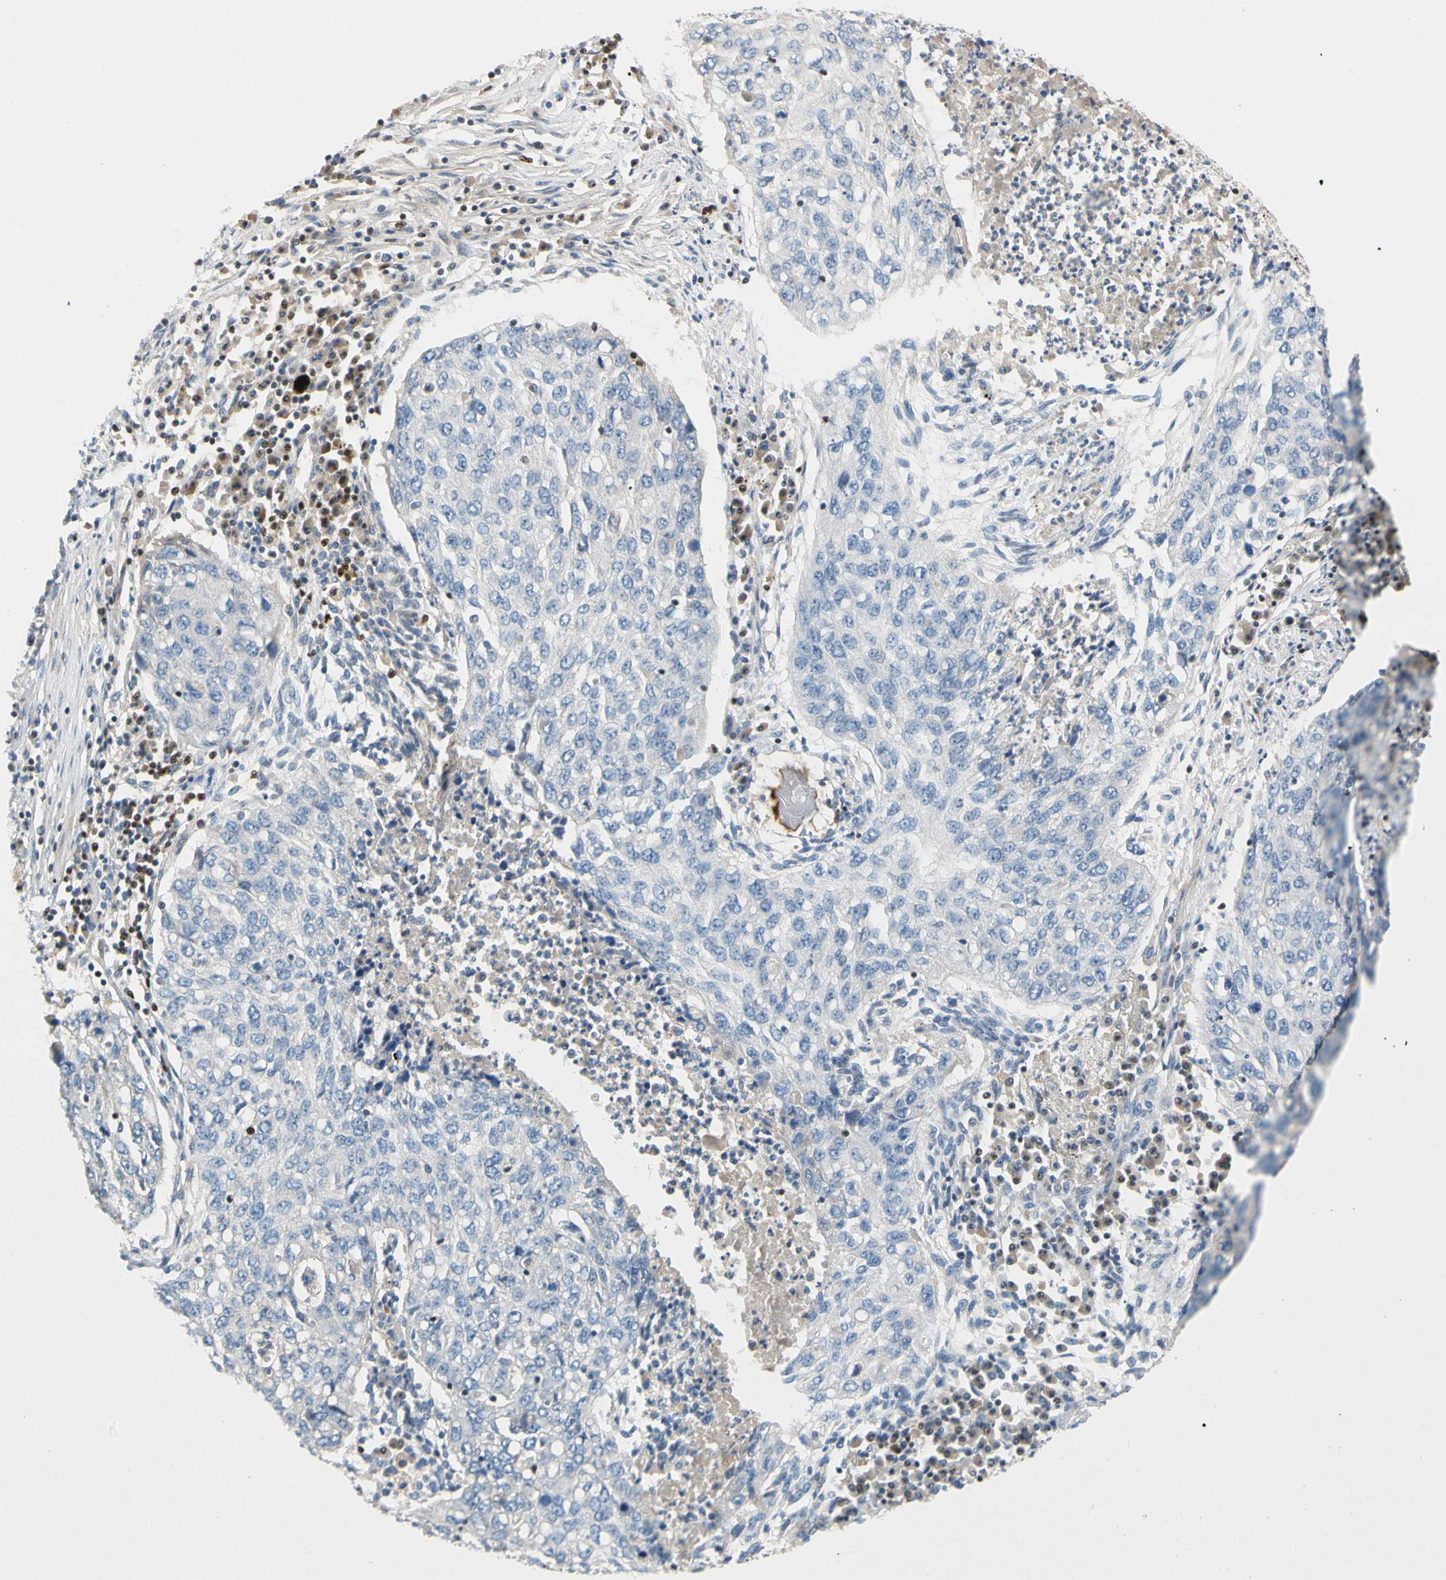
{"staining": {"intensity": "negative", "quantity": "none", "location": "none"}, "tissue": "lung cancer", "cell_type": "Tumor cells", "image_type": "cancer", "snomed": [{"axis": "morphology", "description": "Squamous cell carcinoma, NOS"}, {"axis": "topography", "description": "Lung"}], "caption": "The histopathology image shows no staining of tumor cells in lung cancer (squamous cell carcinoma).", "gene": "SP140", "patient": {"sex": "female", "age": 63}}